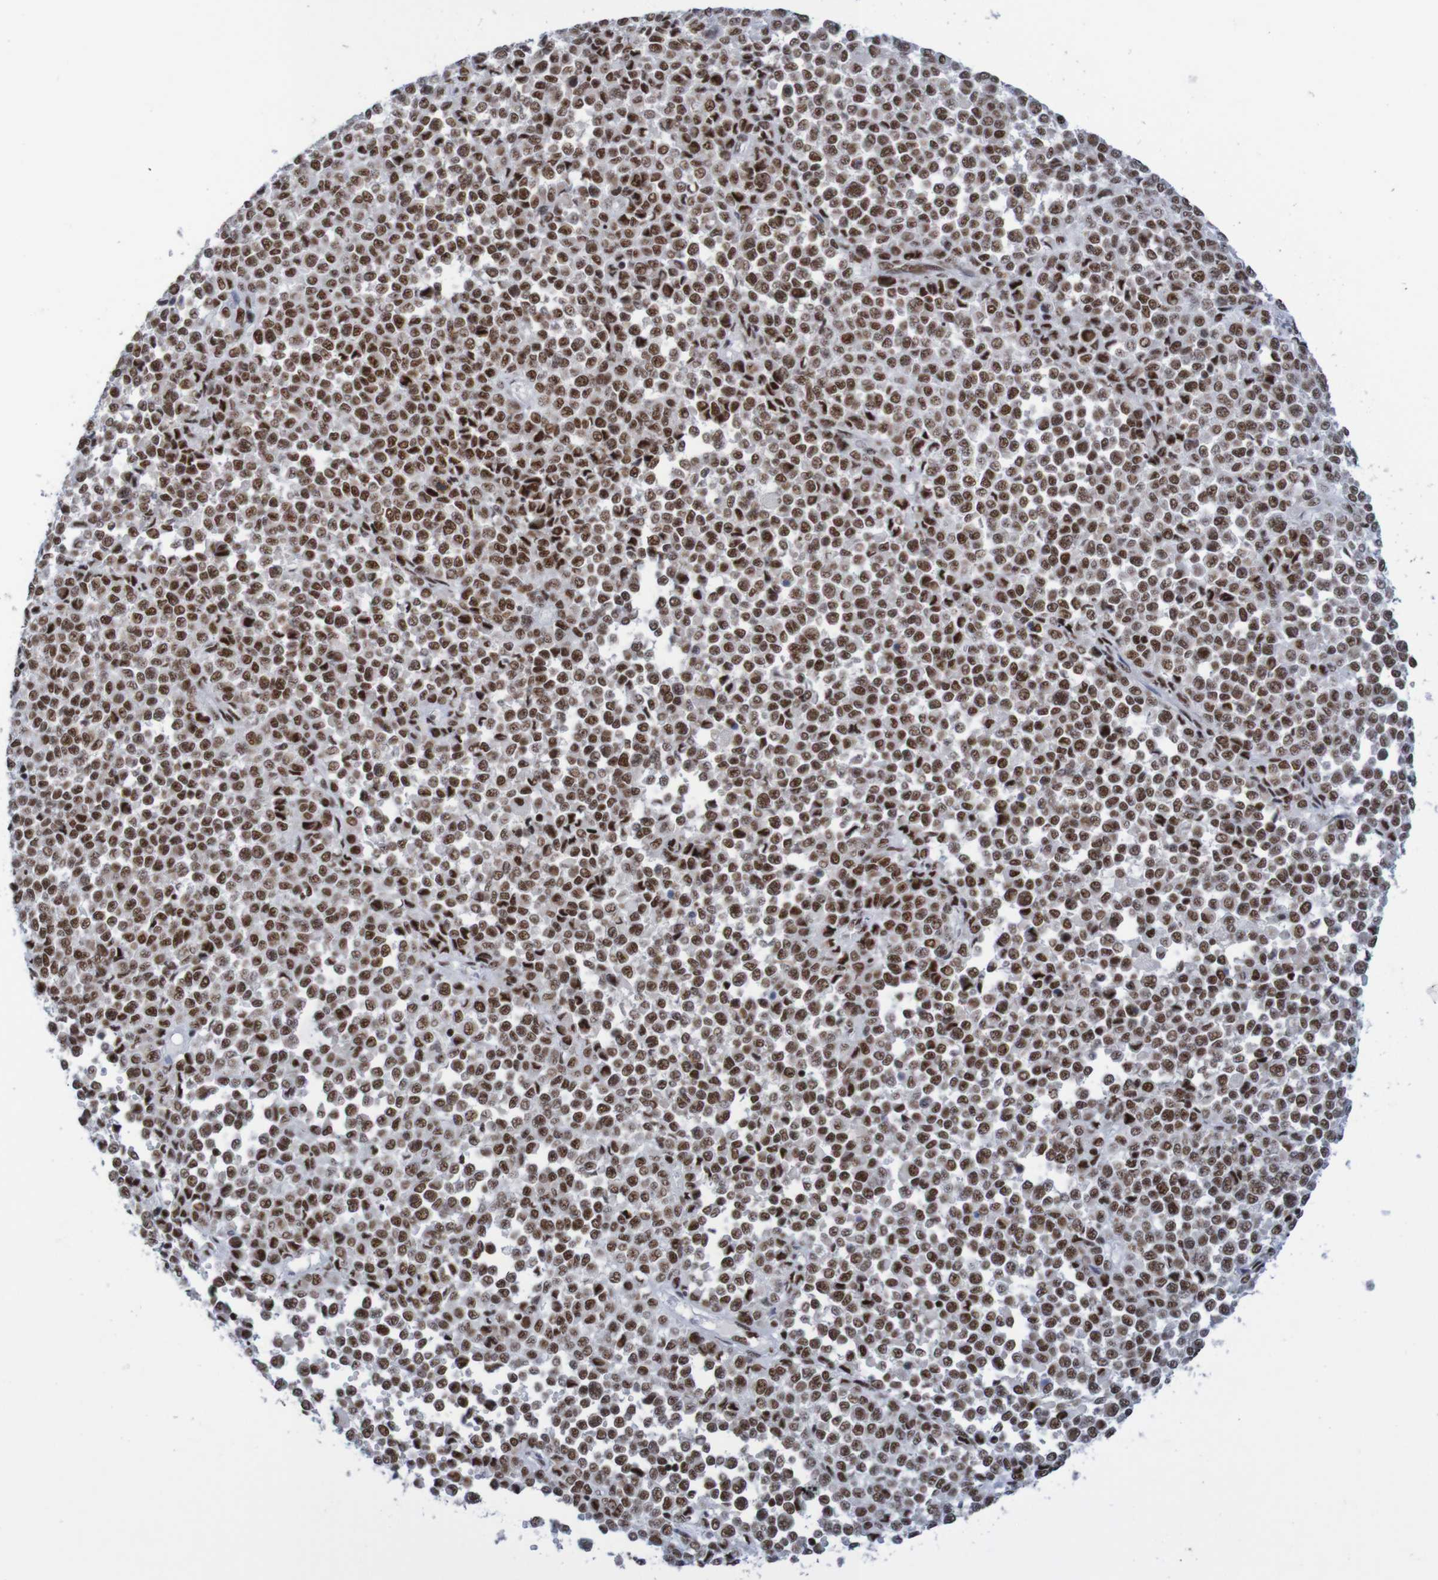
{"staining": {"intensity": "strong", "quantity": ">75%", "location": "nuclear"}, "tissue": "melanoma", "cell_type": "Tumor cells", "image_type": "cancer", "snomed": [{"axis": "morphology", "description": "Malignant melanoma, Metastatic site"}, {"axis": "topography", "description": "Pancreas"}], "caption": "A high amount of strong nuclear expression is seen in about >75% of tumor cells in melanoma tissue. (DAB (3,3'-diaminobenzidine) IHC, brown staining for protein, blue staining for nuclei).", "gene": "THRAP3", "patient": {"sex": "female", "age": 30}}